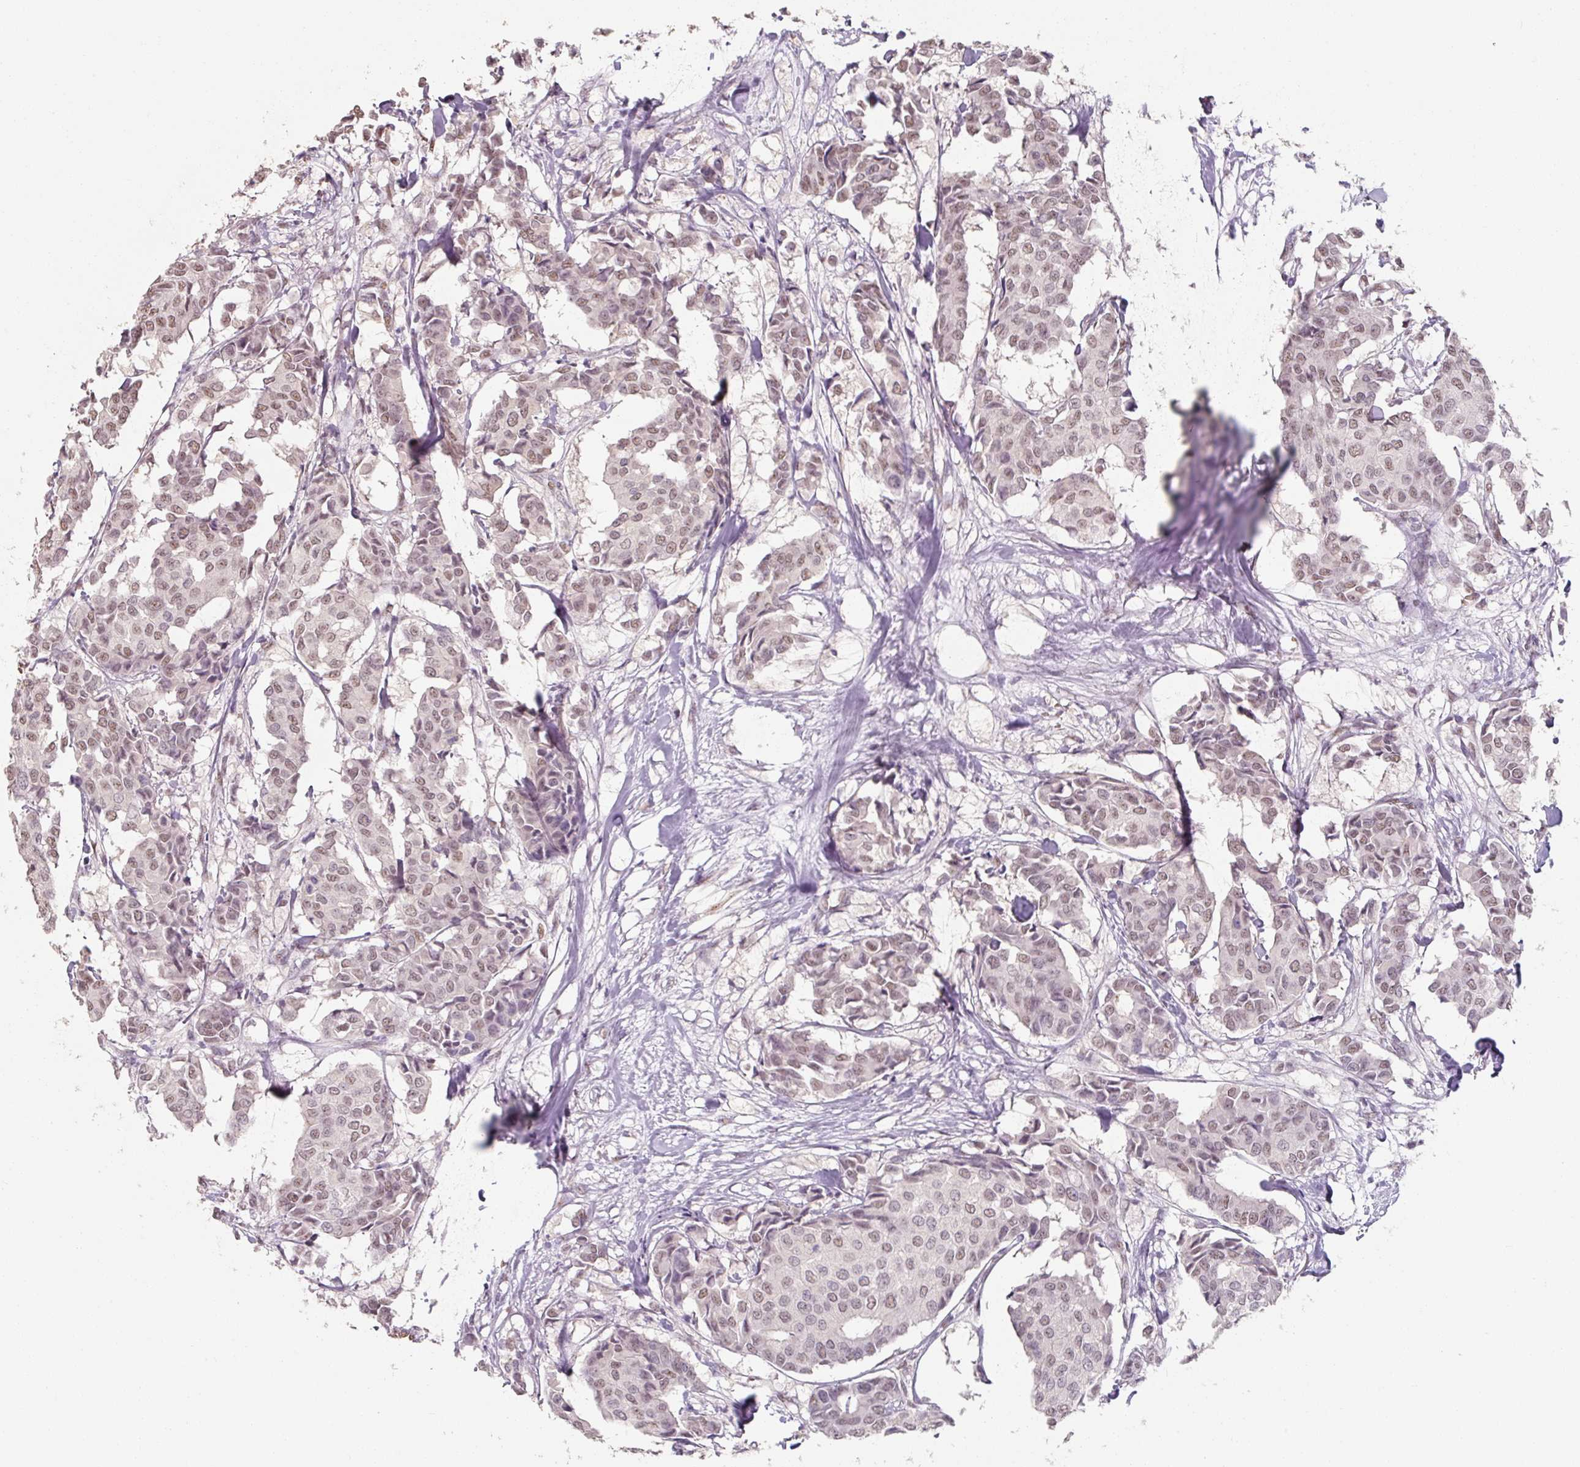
{"staining": {"intensity": "weak", "quantity": "25%-75%", "location": "nuclear"}, "tissue": "breast cancer", "cell_type": "Tumor cells", "image_type": "cancer", "snomed": [{"axis": "morphology", "description": "Duct carcinoma"}, {"axis": "topography", "description": "Breast"}], "caption": "A high-resolution micrograph shows immunohistochemistry staining of breast invasive ductal carcinoma, which reveals weak nuclear expression in approximately 25%-75% of tumor cells.", "gene": "ZFTRAF1", "patient": {"sex": "female", "age": 75}}